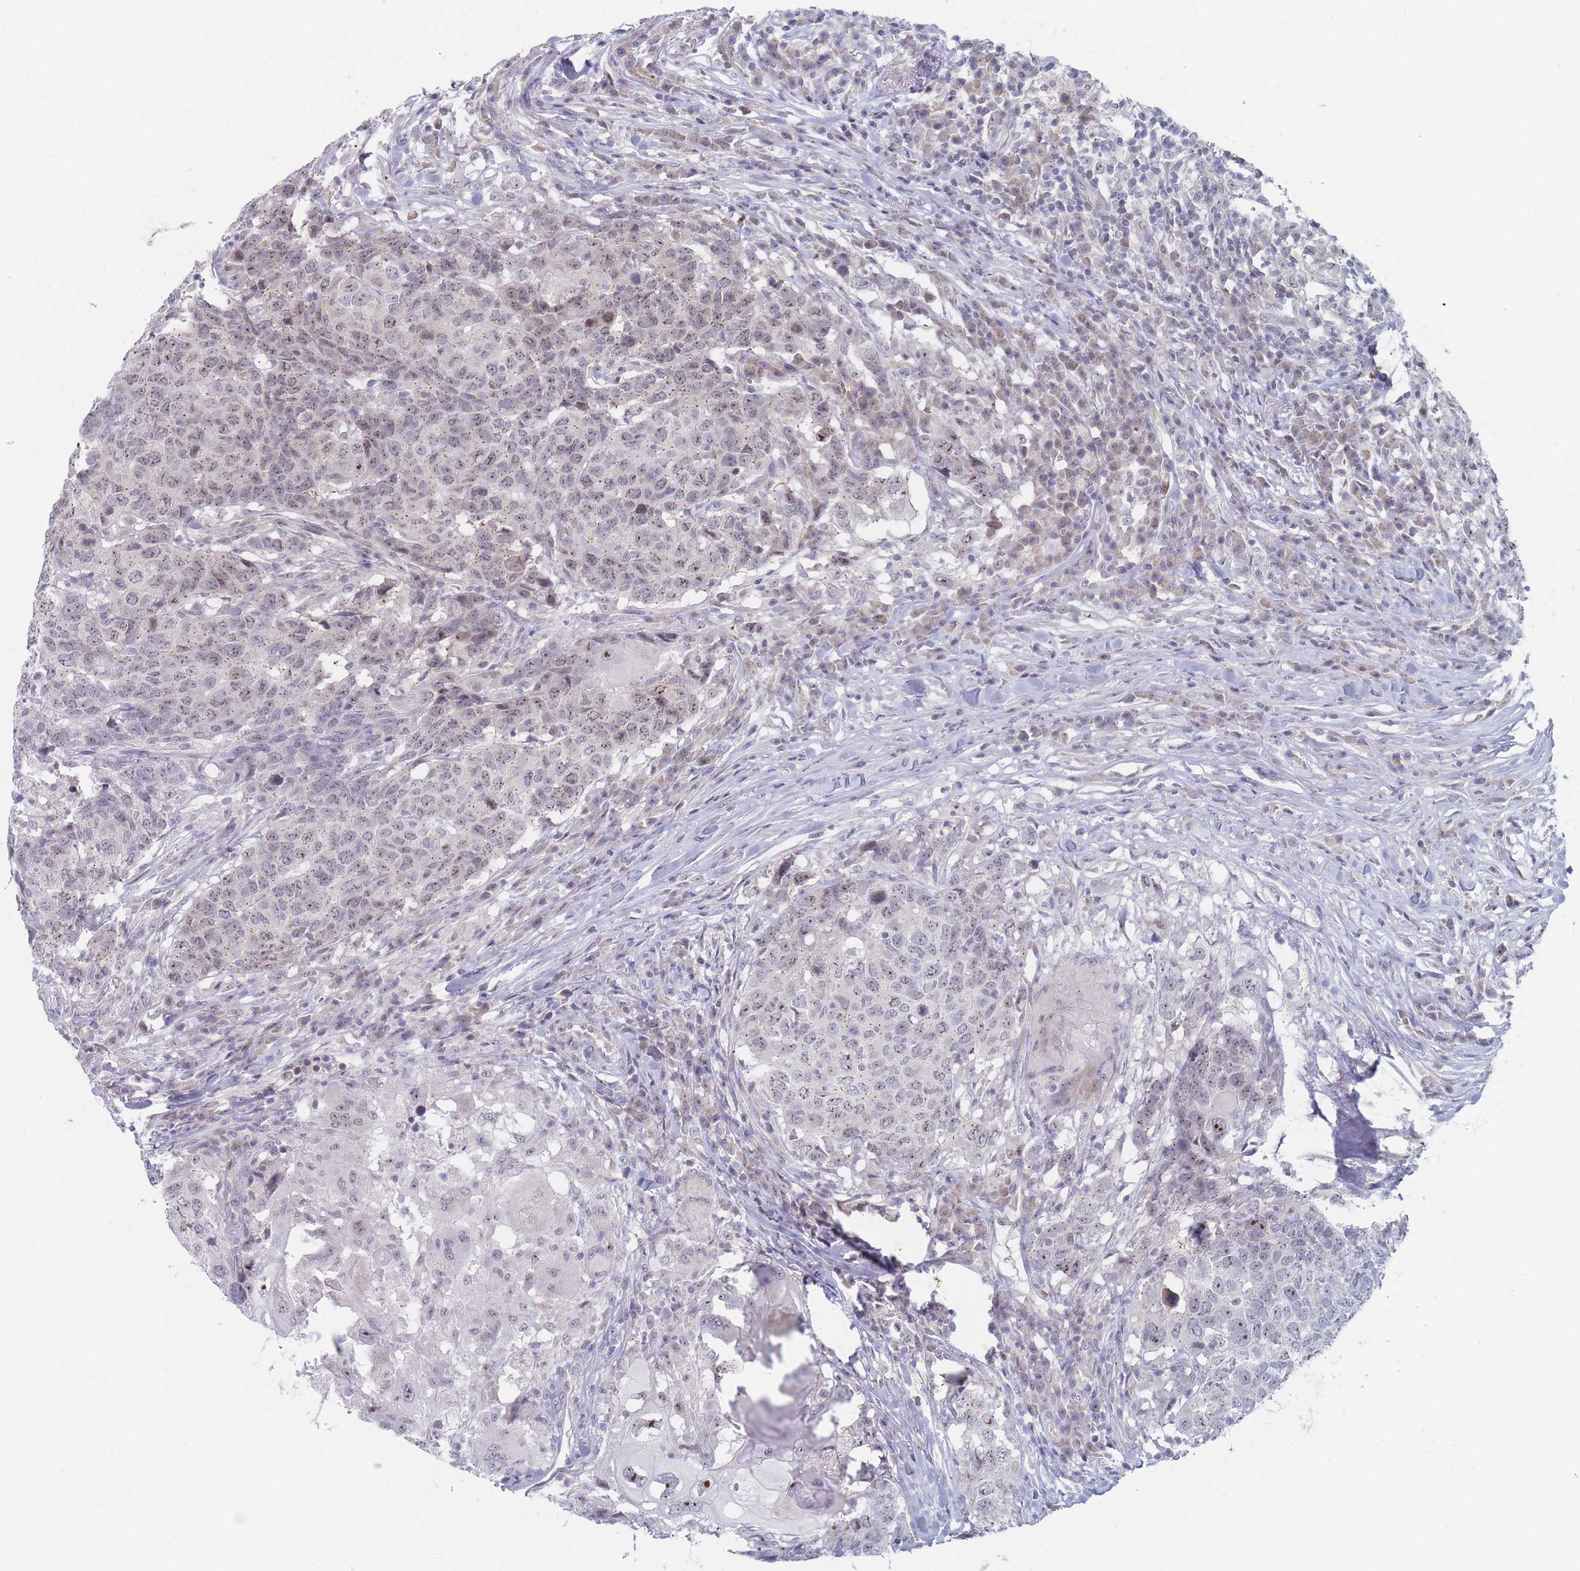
{"staining": {"intensity": "weak", "quantity": "25%-75%", "location": "nuclear"}, "tissue": "head and neck cancer", "cell_type": "Tumor cells", "image_type": "cancer", "snomed": [{"axis": "morphology", "description": "Normal tissue, NOS"}, {"axis": "morphology", "description": "Squamous cell carcinoma, NOS"}, {"axis": "topography", "description": "Skeletal muscle"}, {"axis": "topography", "description": "Vascular tissue"}, {"axis": "topography", "description": "Peripheral nerve tissue"}, {"axis": "topography", "description": "Head-Neck"}], "caption": "A low amount of weak nuclear positivity is present in about 25%-75% of tumor cells in squamous cell carcinoma (head and neck) tissue.", "gene": "RNF8", "patient": {"sex": "male", "age": 66}}